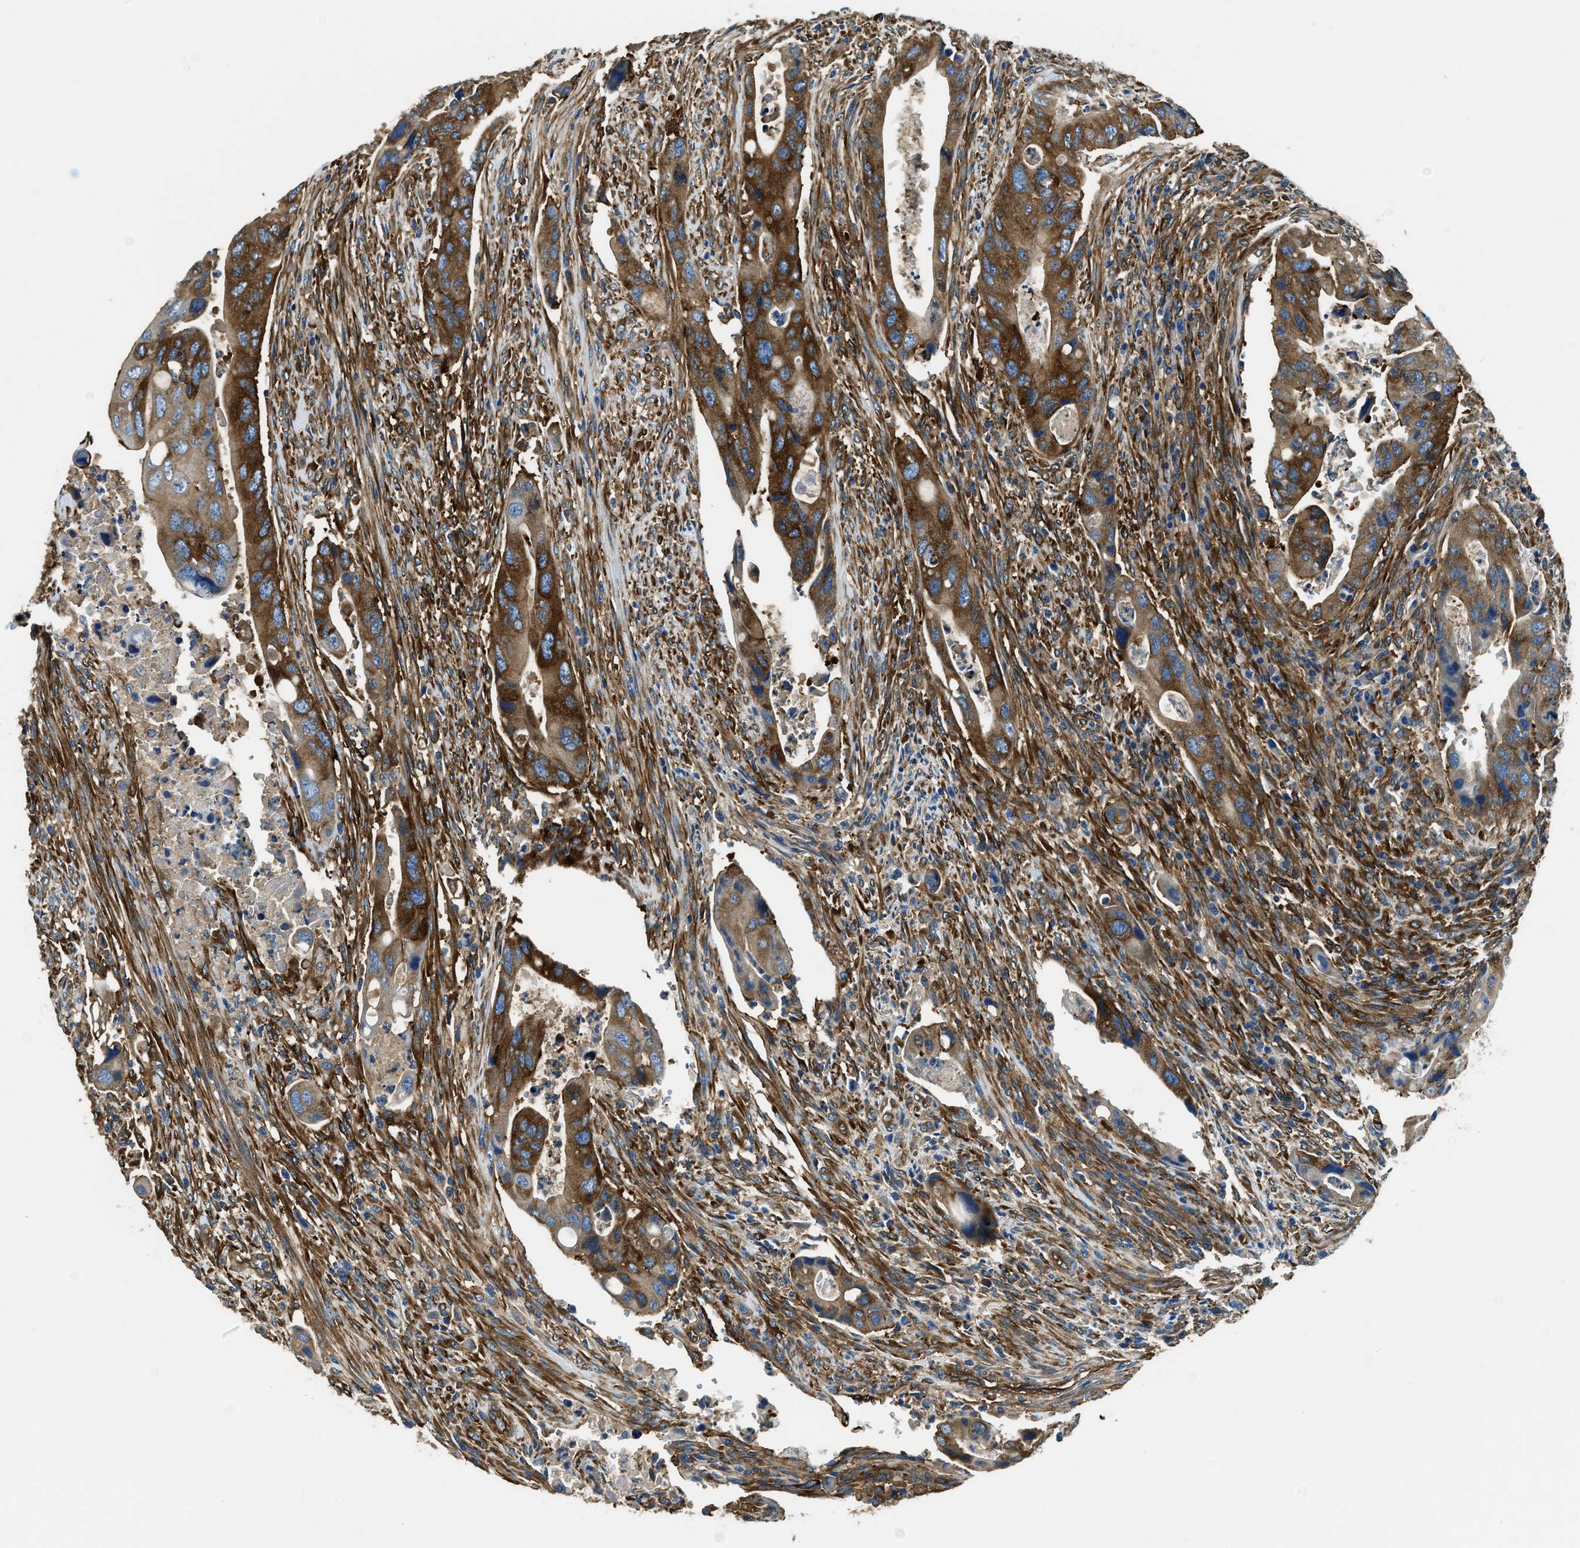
{"staining": {"intensity": "strong", "quantity": ">75%", "location": "cytoplasmic/membranous"}, "tissue": "colorectal cancer", "cell_type": "Tumor cells", "image_type": "cancer", "snomed": [{"axis": "morphology", "description": "Adenocarcinoma, NOS"}, {"axis": "topography", "description": "Rectum"}], "caption": "Immunohistochemistry staining of colorectal adenocarcinoma, which displays high levels of strong cytoplasmic/membranous expression in approximately >75% of tumor cells indicating strong cytoplasmic/membranous protein positivity. The staining was performed using DAB (brown) for protein detection and nuclei were counterstained in hematoxylin (blue).", "gene": "EEA1", "patient": {"sex": "female", "age": 57}}